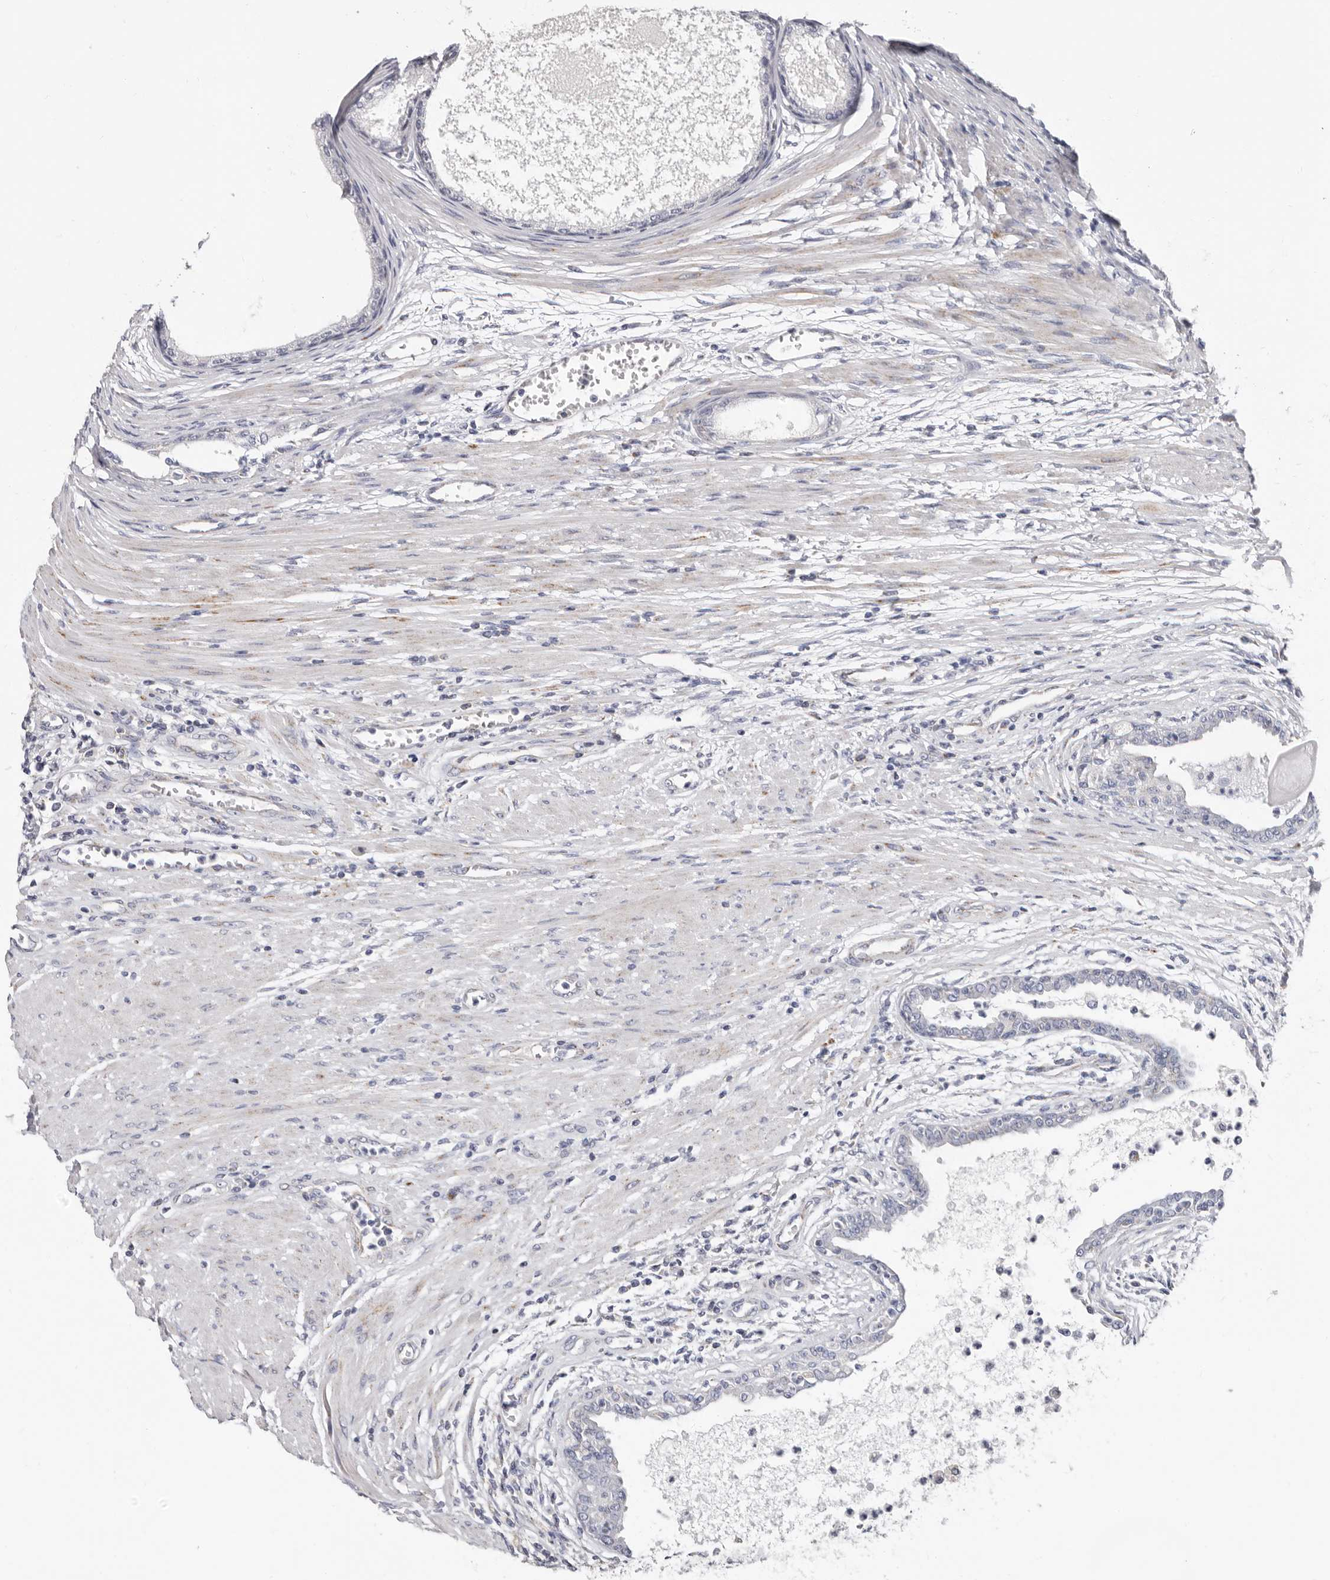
{"staining": {"intensity": "negative", "quantity": "none", "location": "none"}, "tissue": "prostate cancer", "cell_type": "Tumor cells", "image_type": "cancer", "snomed": [{"axis": "morphology", "description": "Normal tissue, NOS"}, {"axis": "morphology", "description": "Adenocarcinoma, Low grade"}, {"axis": "topography", "description": "Prostate"}, {"axis": "topography", "description": "Peripheral nerve tissue"}], "caption": "Immunohistochemistry (IHC) image of human low-grade adenocarcinoma (prostate) stained for a protein (brown), which exhibits no staining in tumor cells.", "gene": "RSPO2", "patient": {"sex": "male", "age": 71}}